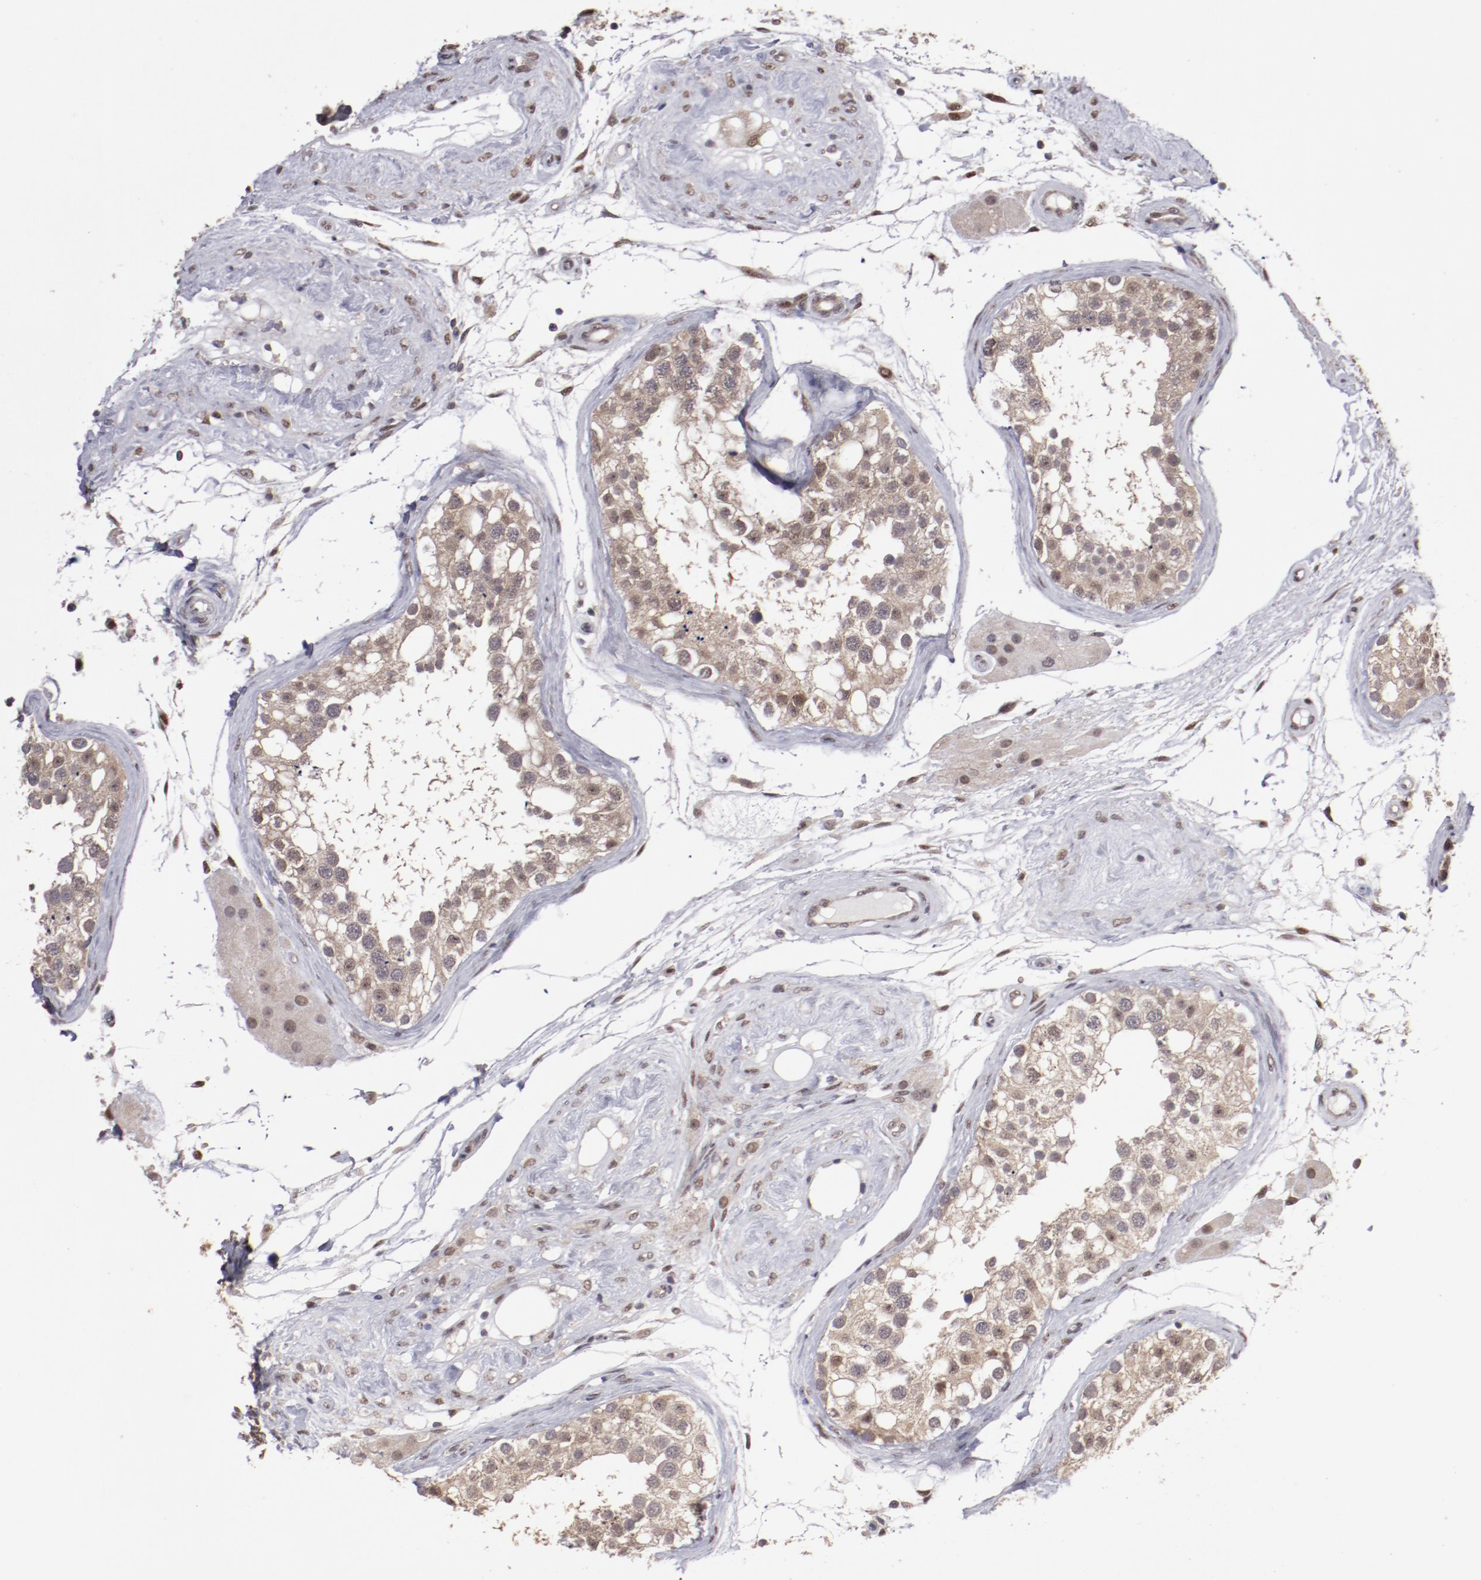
{"staining": {"intensity": "weak", "quantity": ">75%", "location": "cytoplasmic/membranous,nuclear"}, "tissue": "testis", "cell_type": "Cells in seminiferous ducts", "image_type": "normal", "snomed": [{"axis": "morphology", "description": "Normal tissue, NOS"}, {"axis": "topography", "description": "Testis"}], "caption": "Protein staining reveals weak cytoplasmic/membranous,nuclear positivity in approximately >75% of cells in seminiferous ducts in benign testis.", "gene": "ARNT", "patient": {"sex": "male", "age": 68}}